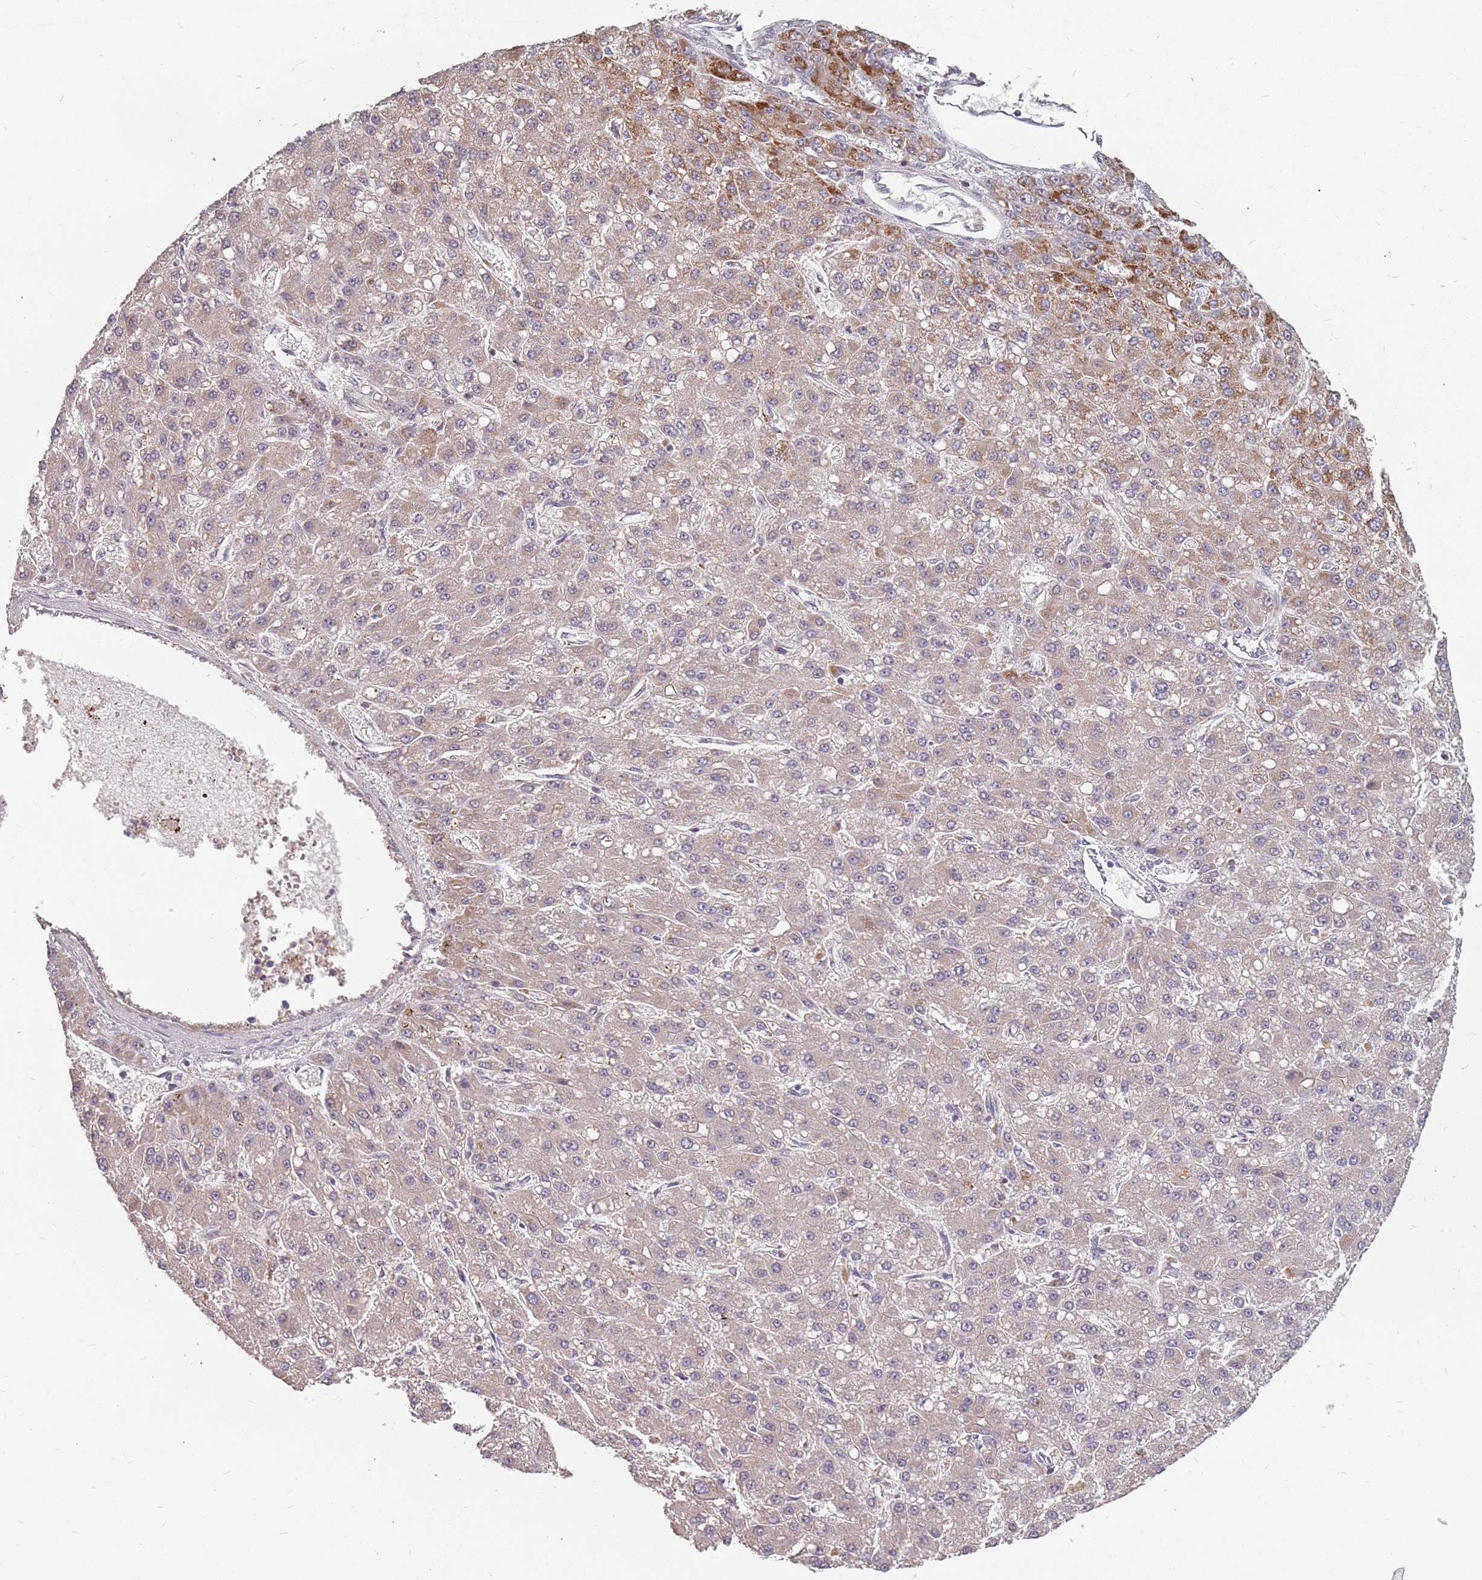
{"staining": {"intensity": "moderate", "quantity": "<25%", "location": "cytoplasmic/membranous"}, "tissue": "liver cancer", "cell_type": "Tumor cells", "image_type": "cancer", "snomed": [{"axis": "morphology", "description": "Carcinoma, Hepatocellular, NOS"}, {"axis": "topography", "description": "Liver"}], "caption": "Protein expression analysis of human liver cancer reveals moderate cytoplasmic/membranous positivity in approximately <25% of tumor cells.", "gene": "ADAL", "patient": {"sex": "male", "age": 67}}